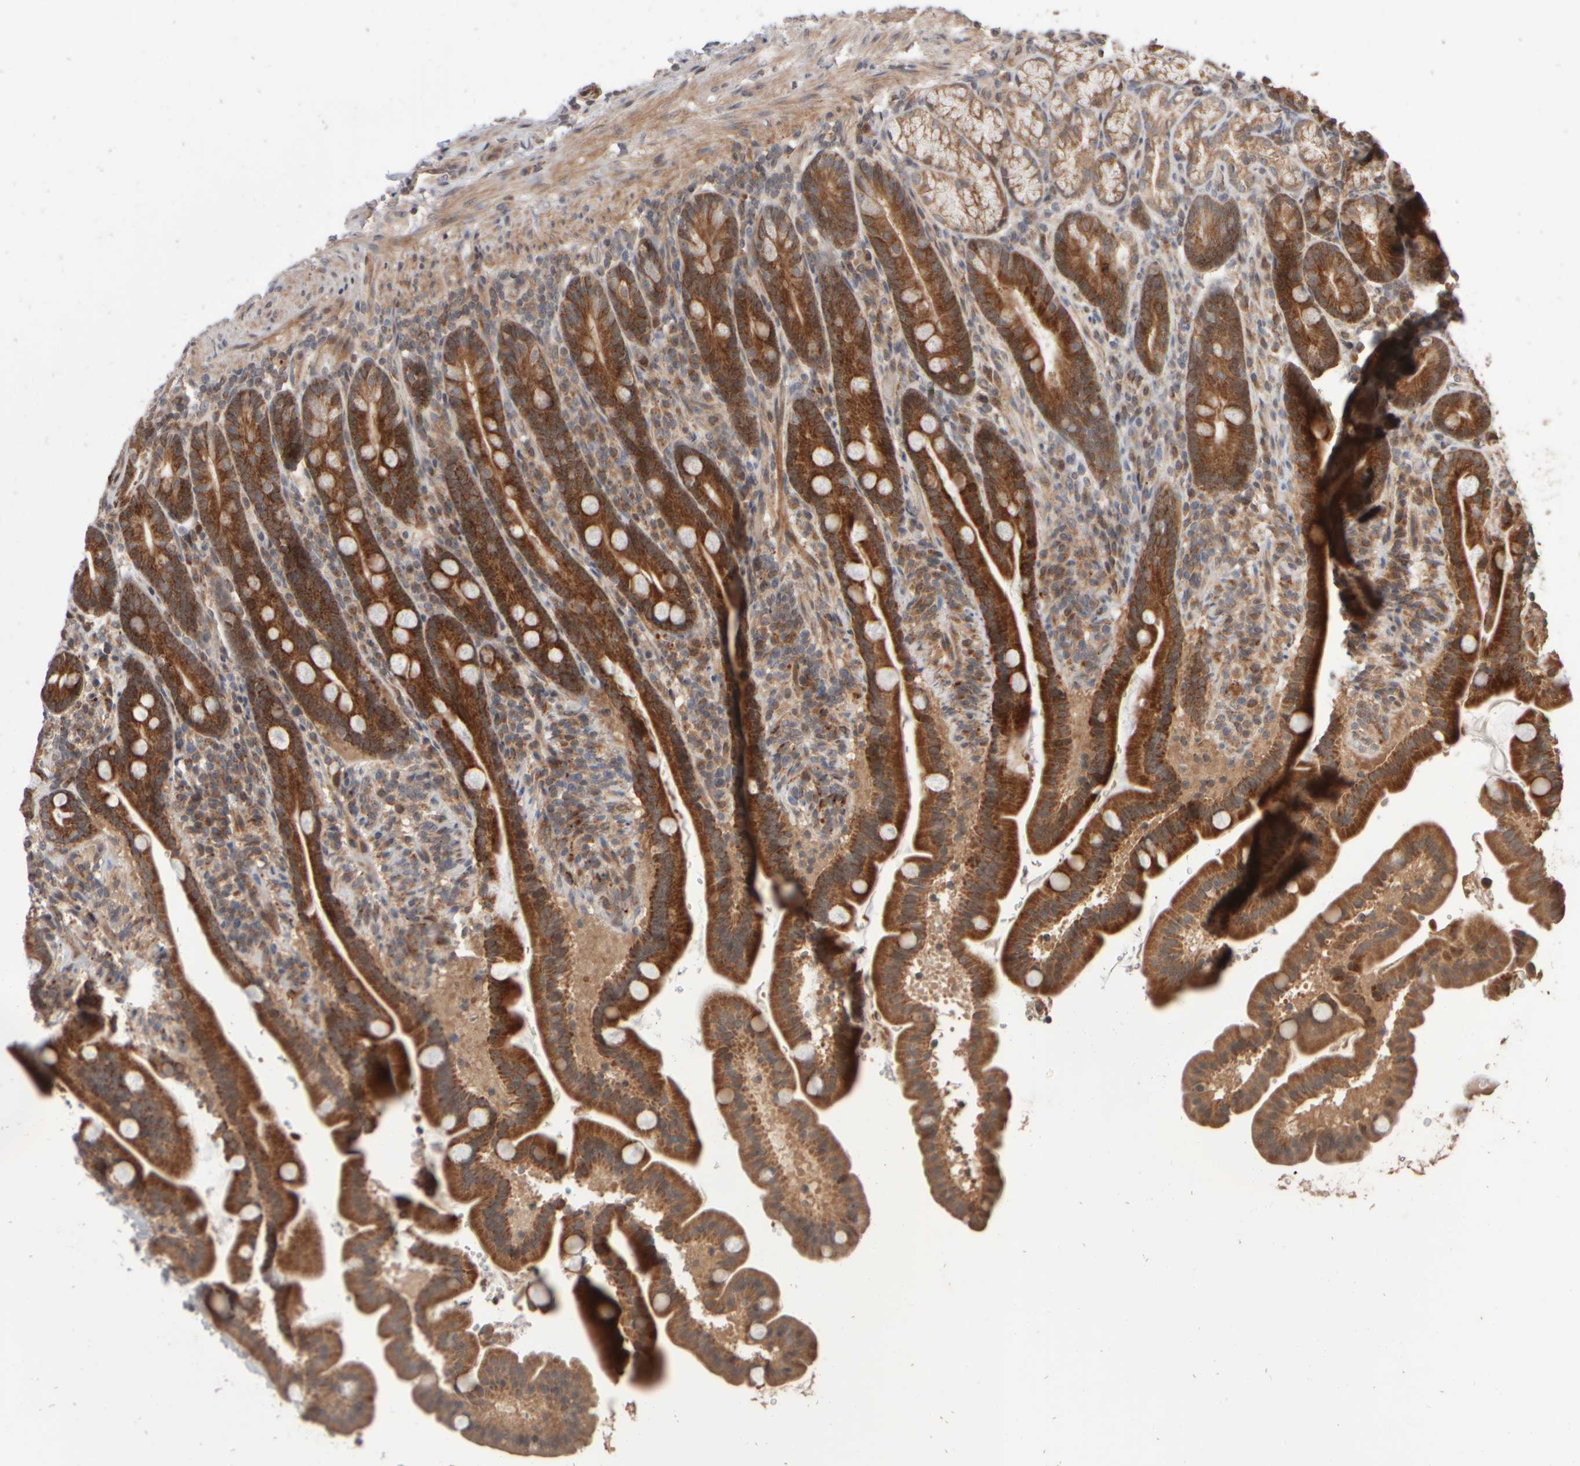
{"staining": {"intensity": "strong", "quantity": ">75%", "location": "cytoplasmic/membranous"}, "tissue": "duodenum", "cell_type": "Glandular cells", "image_type": "normal", "snomed": [{"axis": "morphology", "description": "Normal tissue, NOS"}, {"axis": "topography", "description": "Duodenum"}], "caption": "Immunohistochemistry (IHC) of unremarkable human duodenum shows high levels of strong cytoplasmic/membranous staining in approximately >75% of glandular cells.", "gene": "ABHD11", "patient": {"sex": "male", "age": 54}}